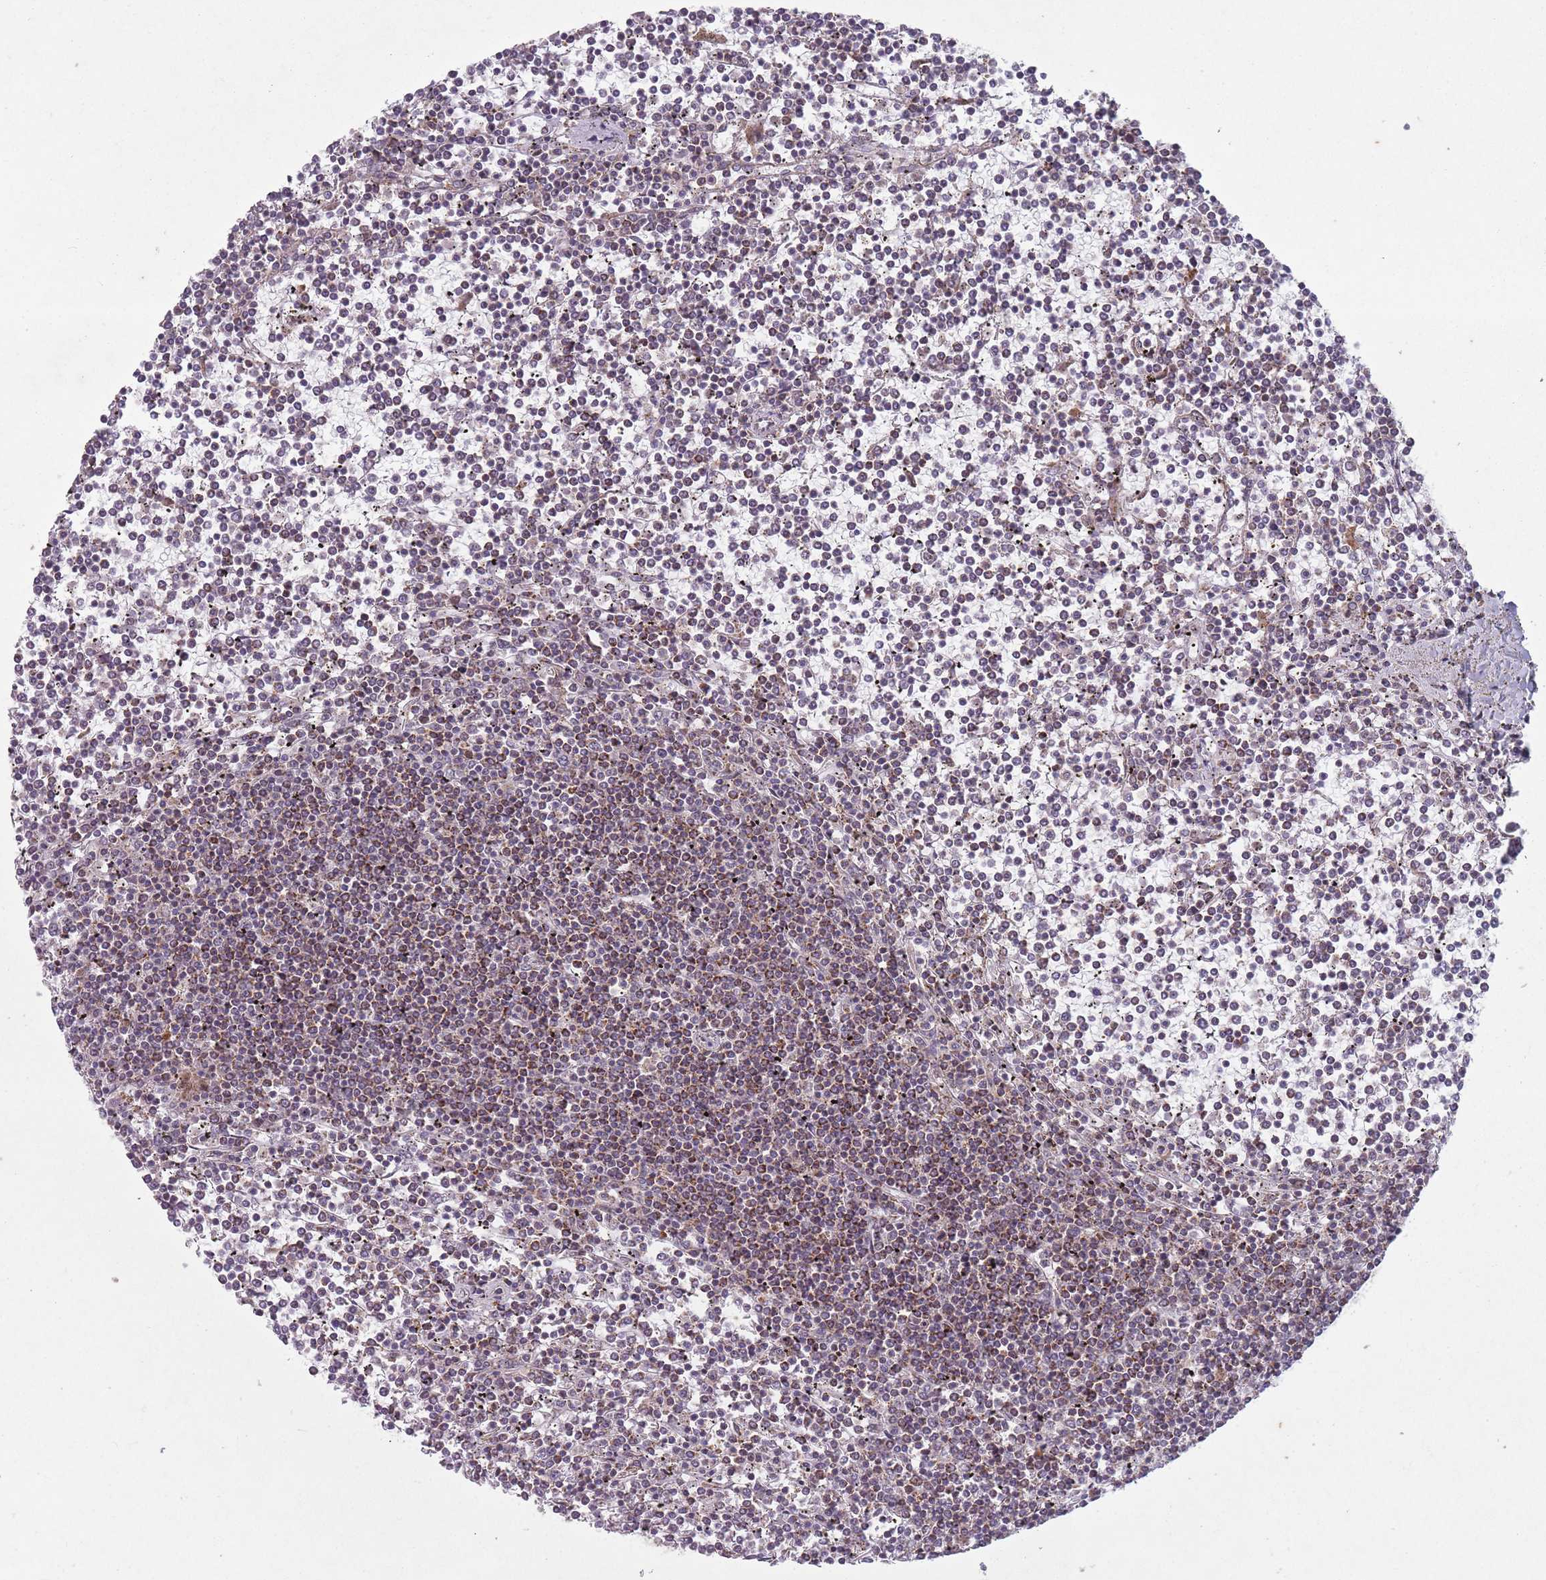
{"staining": {"intensity": "moderate", "quantity": "<25%", "location": "cytoplasmic/membranous"}, "tissue": "lymphoma", "cell_type": "Tumor cells", "image_type": "cancer", "snomed": [{"axis": "morphology", "description": "Malignant lymphoma, non-Hodgkin's type, Low grade"}, {"axis": "topography", "description": "Spleen"}], "caption": "Moderate cytoplasmic/membranous positivity is identified in about <25% of tumor cells in lymphoma.", "gene": "OR10Q1", "patient": {"sex": "female", "age": 19}}